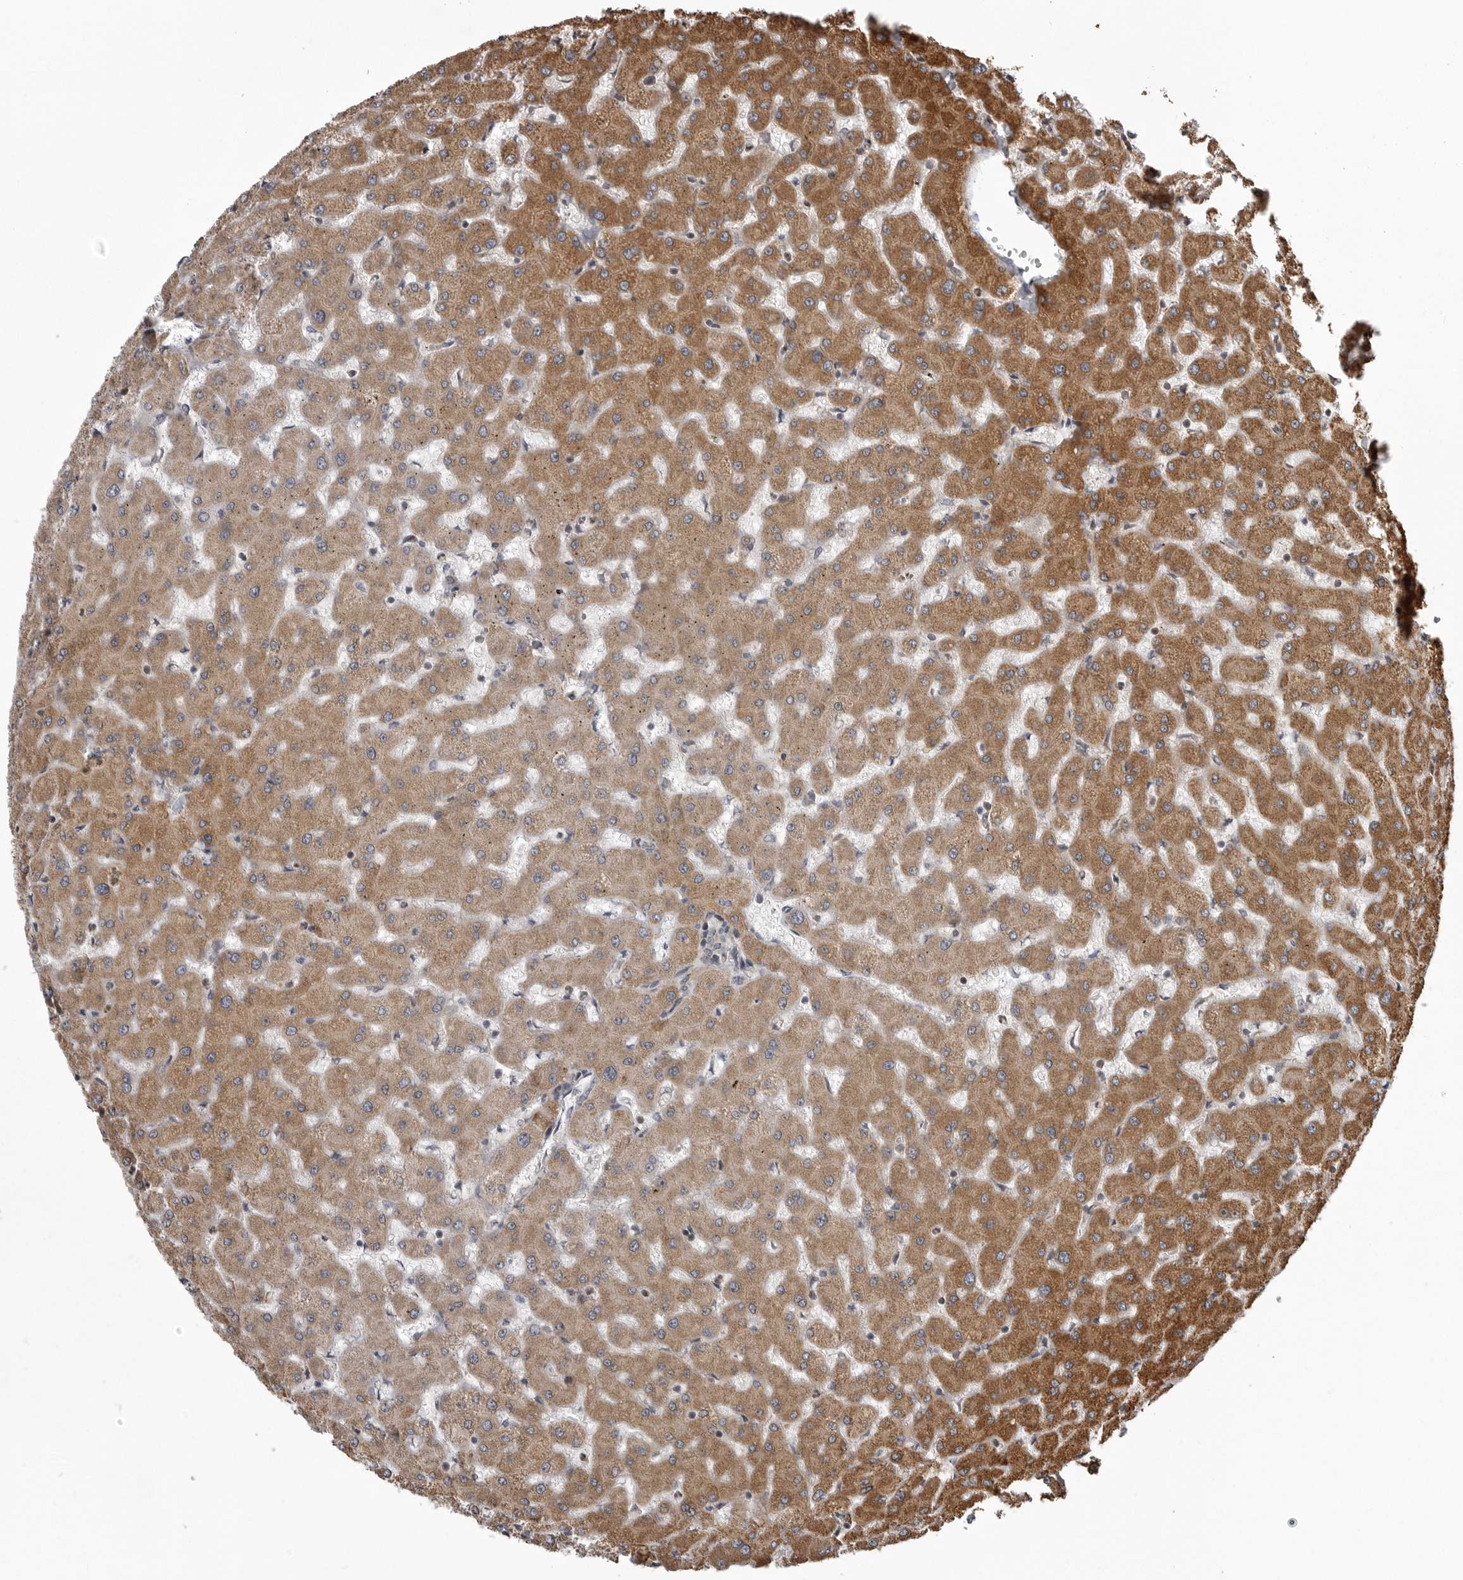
{"staining": {"intensity": "weak", "quantity": ">75%", "location": "cytoplasmic/membranous"}, "tissue": "liver", "cell_type": "Cholangiocytes", "image_type": "normal", "snomed": [{"axis": "morphology", "description": "Normal tissue, NOS"}, {"axis": "topography", "description": "Liver"}], "caption": "Immunohistochemical staining of unremarkable human liver demonstrates weak cytoplasmic/membranous protein staining in approximately >75% of cholangiocytes. (DAB IHC, brown staining for protein, blue staining for nuclei).", "gene": "ZNRF1", "patient": {"sex": "female", "age": 63}}